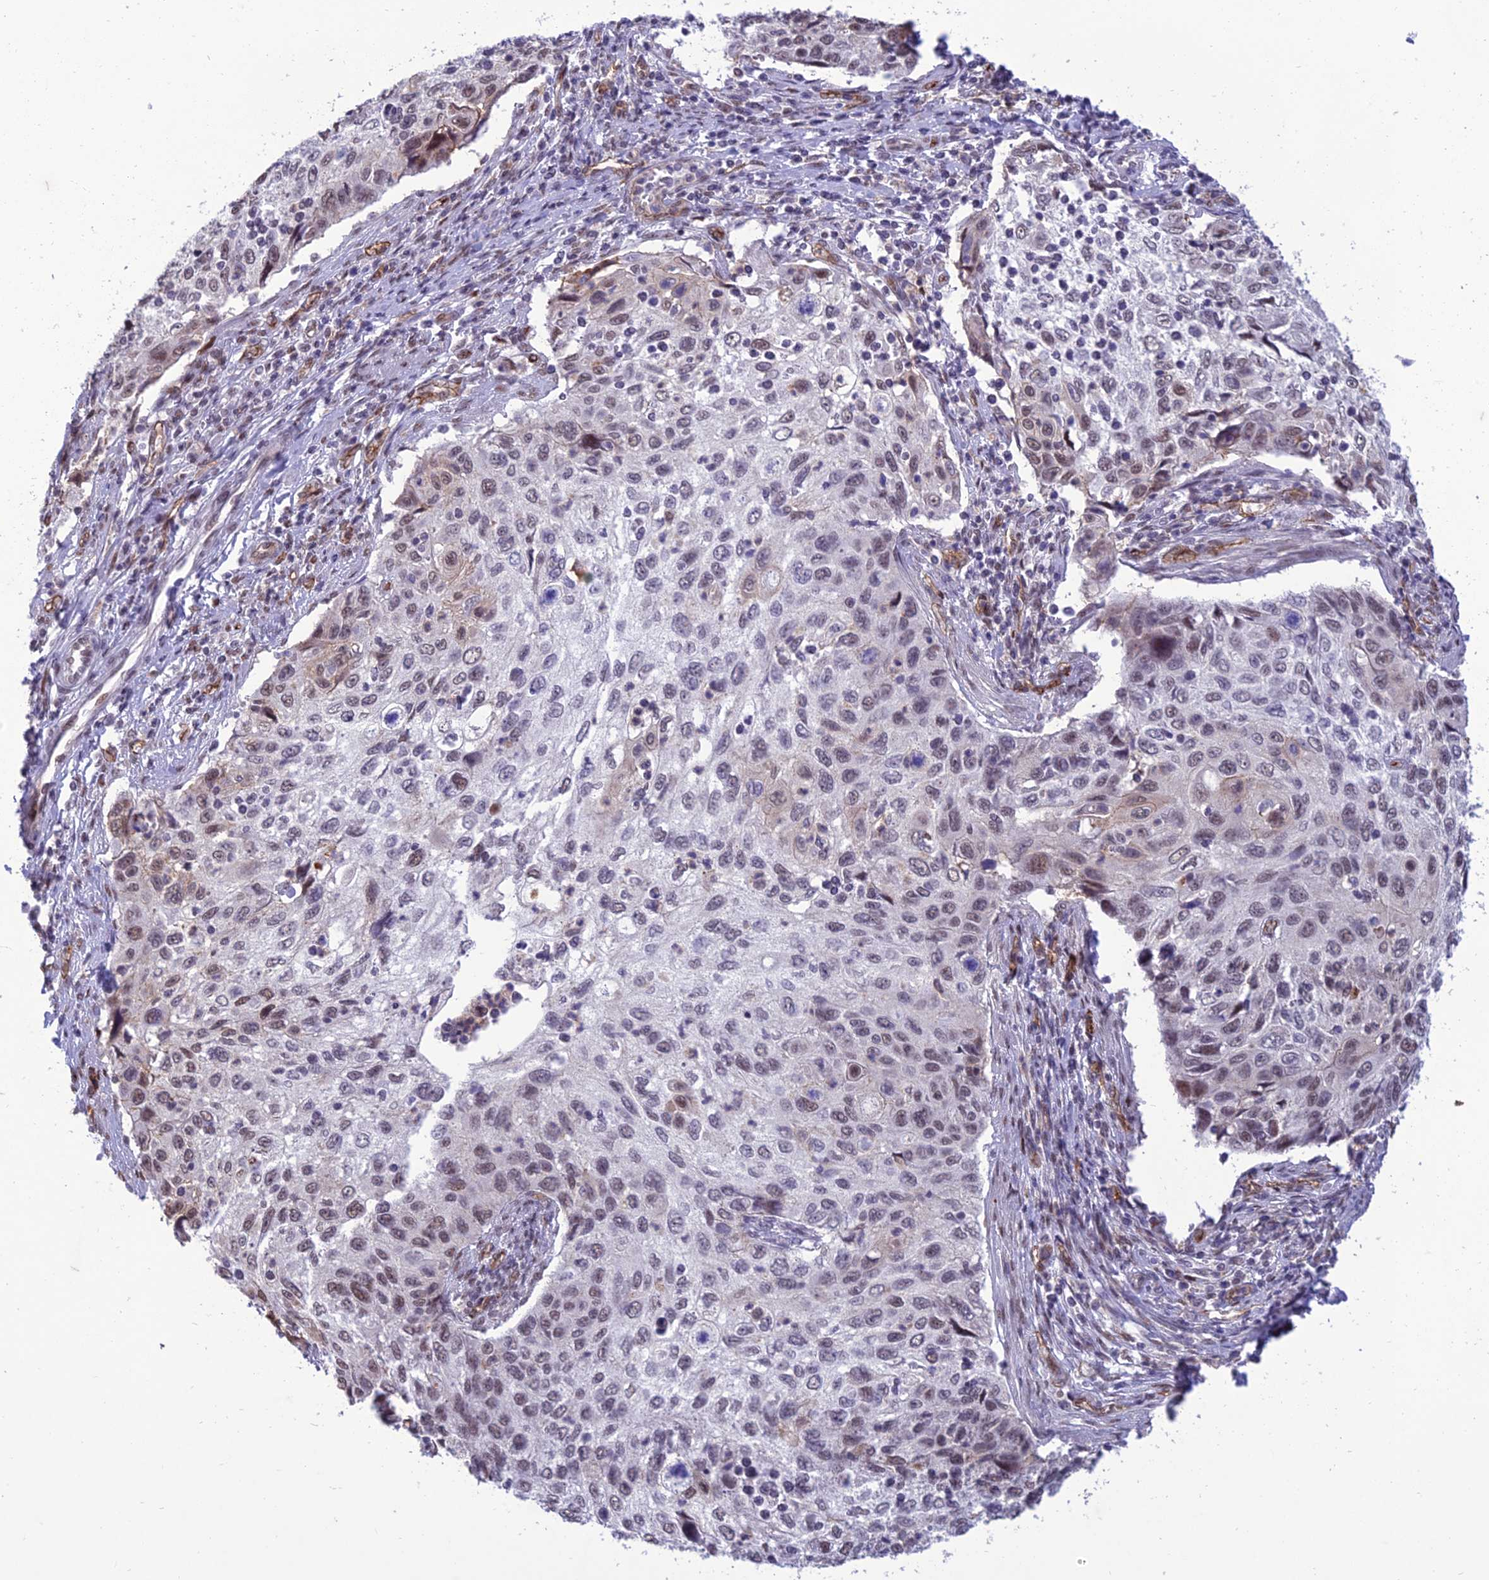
{"staining": {"intensity": "weak", "quantity": "25%-75%", "location": "nuclear"}, "tissue": "cervical cancer", "cell_type": "Tumor cells", "image_type": "cancer", "snomed": [{"axis": "morphology", "description": "Squamous cell carcinoma, NOS"}, {"axis": "topography", "description": "Cervix"}], "caption": "Immunohistochemical staining of cervical cancer (squamous cell carcinoma) exhibits weak nuclear protein positivity in approximately 25%-75% of tumor cells.", "gene": "RANBP3", "patient": {"sex": "female", "age": 70}}